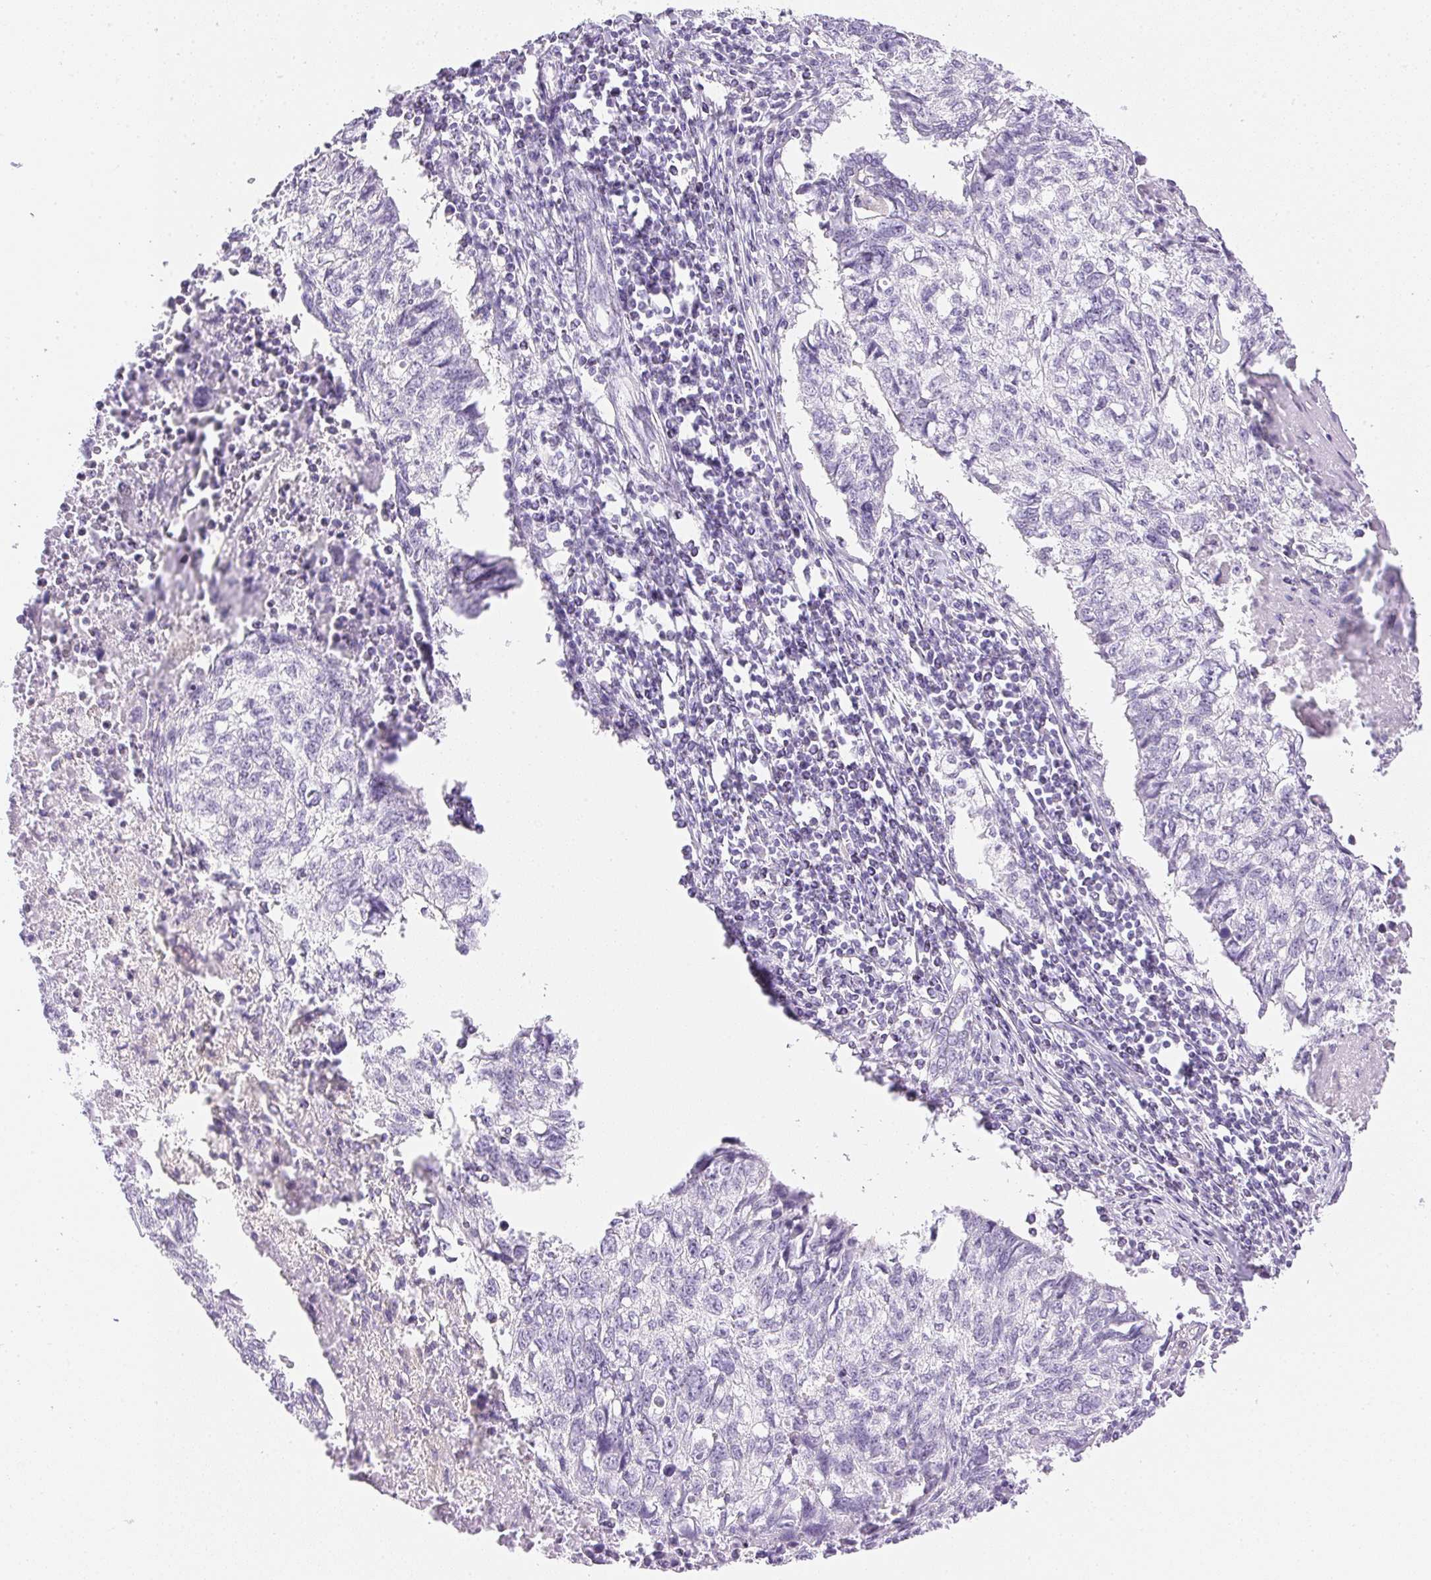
{"staining": {"intensity": "negative", "quantity": "none", "location": "none"}, "tissue": "lung cancer", "cell_type": "Tumor cells", "image_type": "cancer", "snomed": [{"axis": "morphology", "description": "Normal morphology"}, {"axis": "morphology", "description": "Aneuploidy"}, {"axis": "morphology", "description": "Squamous cell carcinoma, NOS"}, {"axis": "topography", "description": "Lymph node"}, {"axis": "topography", "description": "Lung"}], "caption": "This image is of lung cancer stained with IHC to label a protein in brown with the nuclei are counter-stained blue. There is no staining in tumor cells. Brightfield microscopy of IHC stained with DAB (3,3'-diaminobenzidine) (brown) and hematoxylin (blue), captured at high magnification.", "gene": "ATP6V1G3", "patient": {"sex": "female", "age": 76}}